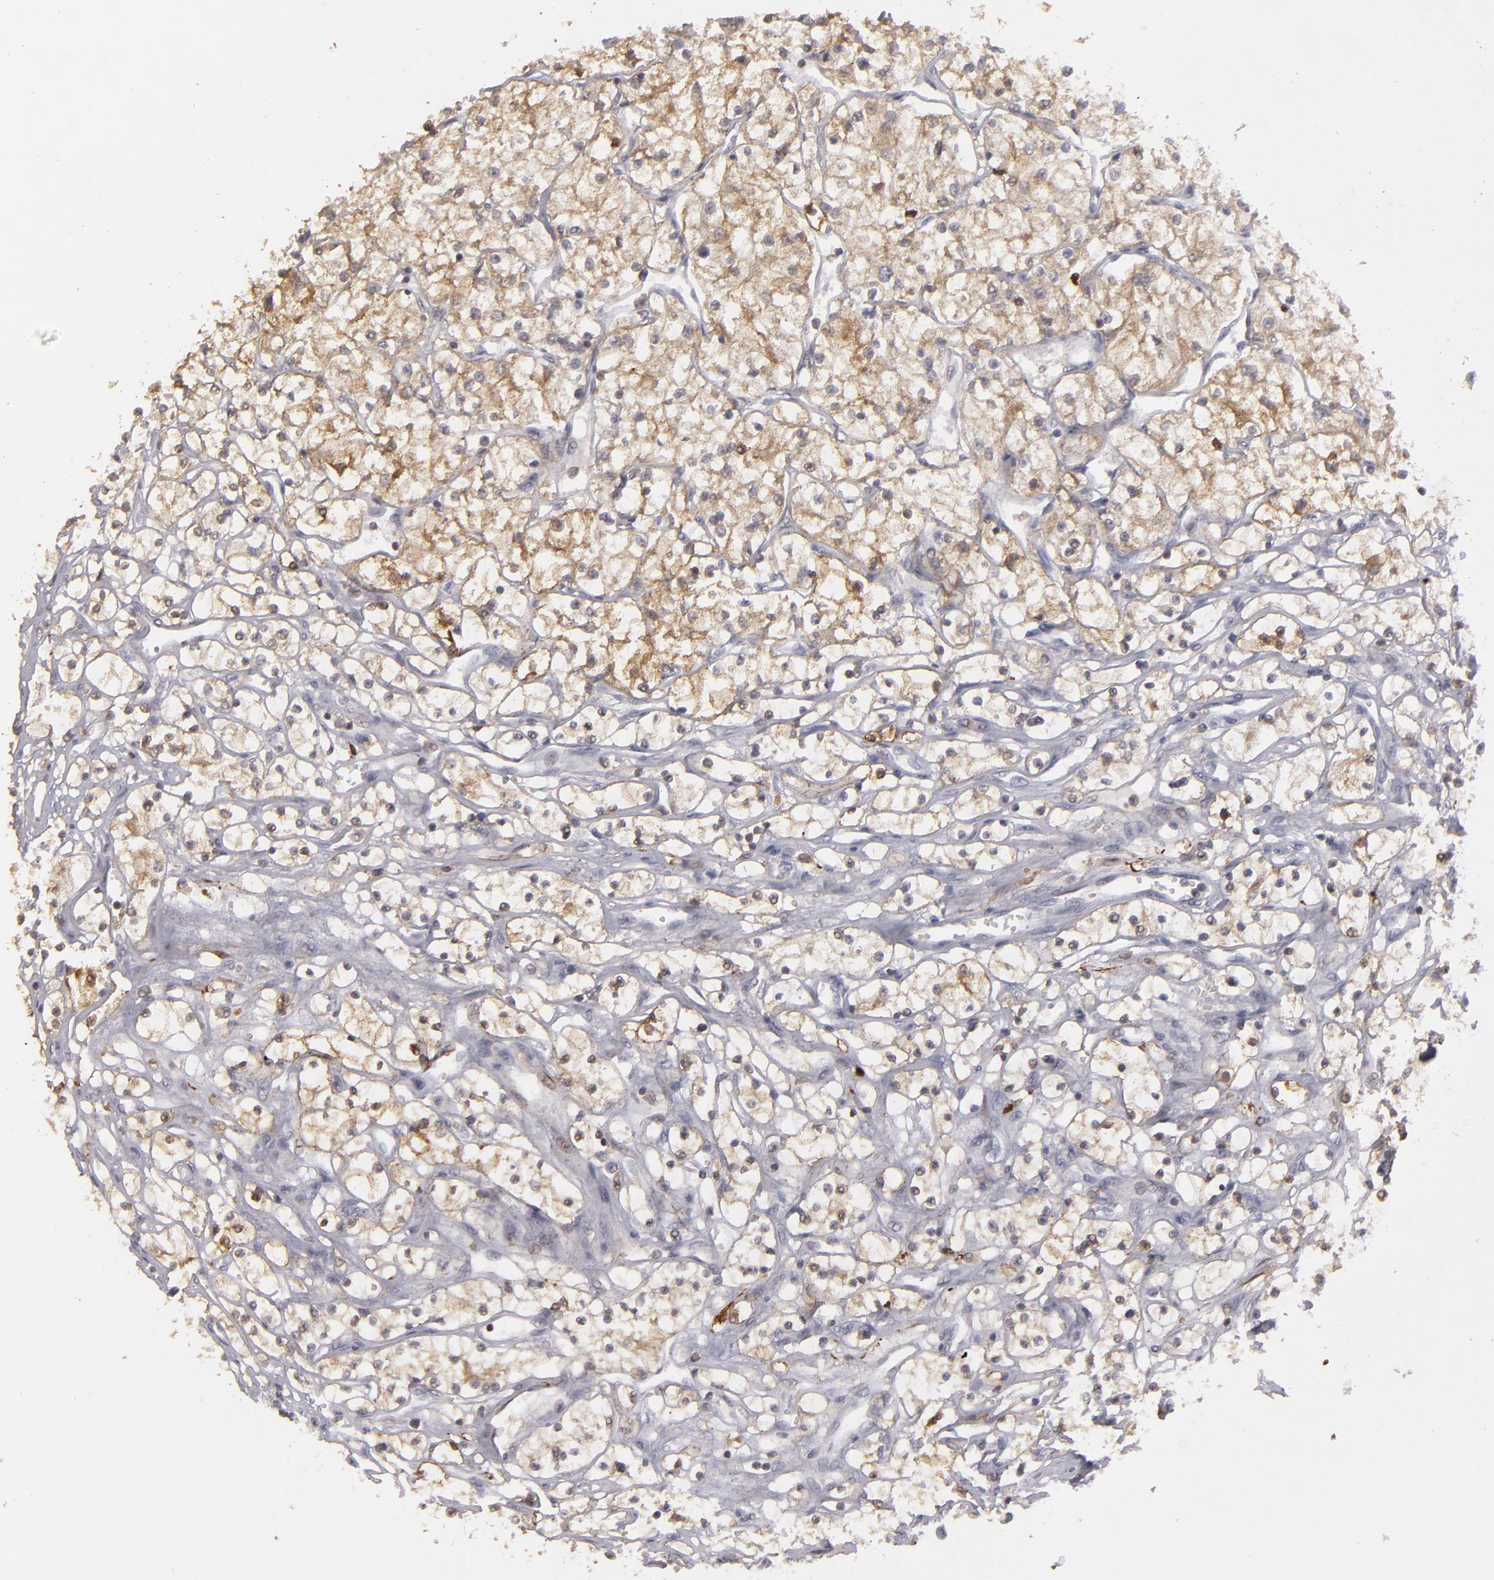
{"staining": {"intensity": "strong", "quantity": ">75%", "location": "cytoplasmic/membranous"}, "tissue": "renal cancer", "cell_type": "Tumor cells", "image_type": "cancer", "snomed": [{"axis": "morphology", "description": "Adenocarcinoma, NOS"}, {"axis": "topography", "description": "Kidney"}], "caption": "Brown immunohistochemical staining in human renal cancer reveals strong cytoplasmic/membranous staining in approximately >75% of tumor cells.", "gene": "SEMA3G", "patient": {"sex": "male", "age": 61}}